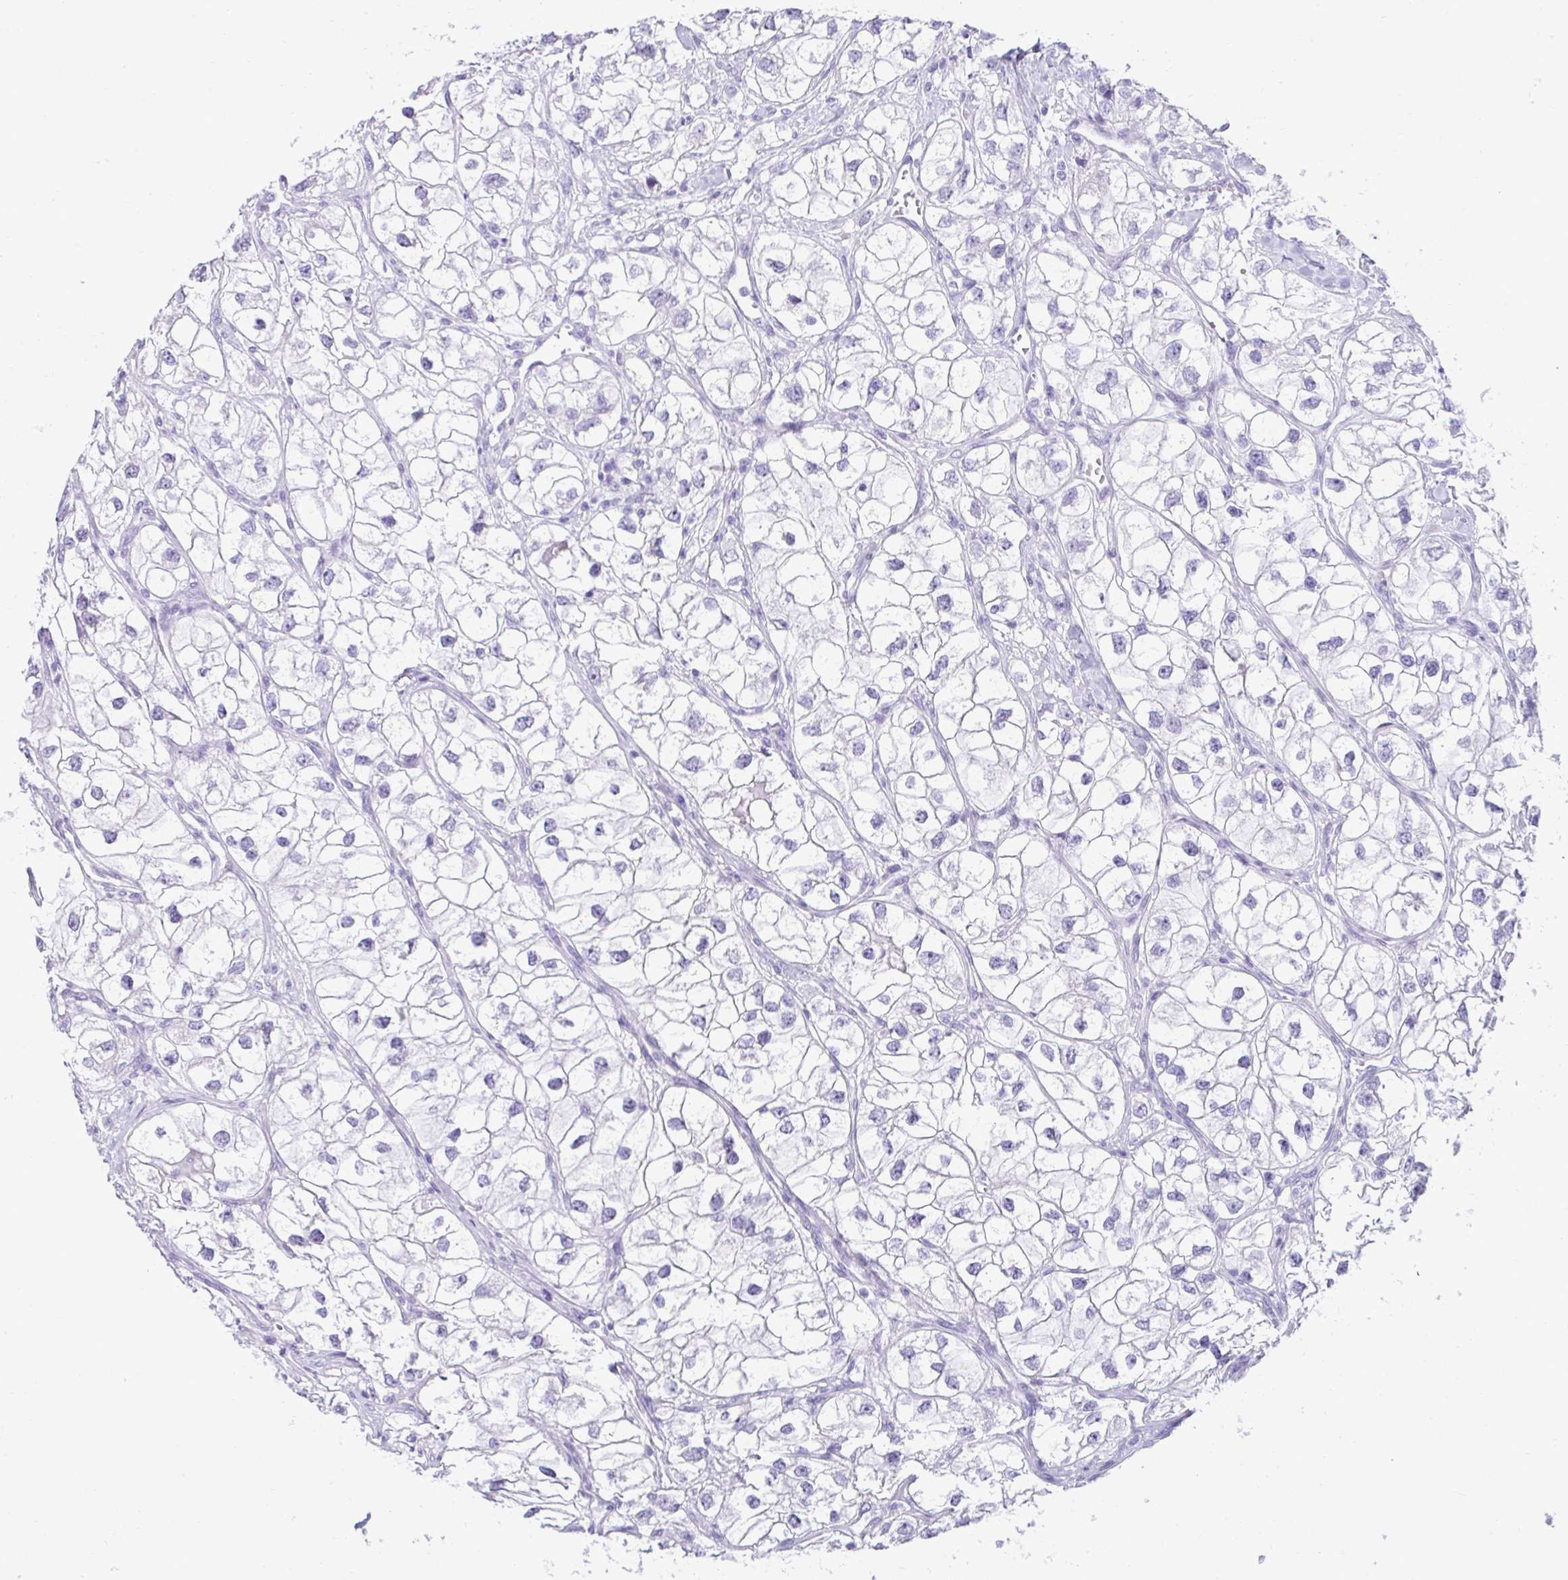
{"staining": {"intensity": "negative", "quantity": "none", "location": "none"}, "tissue": "renal cancer", "cell_type": "Tumor cells", "image_type": "cancer", "snomed": [{"axis": "morphology", "description": "Adenocarcinoma, NOS"}, {"axis": "topography", "description": "Kidney"}], "caption": "Immunohistochemical staining of renal adenocarcinoma reveals no significant positivity in tumor cells.", "gene": "RNF183", "patient": {"sex": "male", "age": 59}}